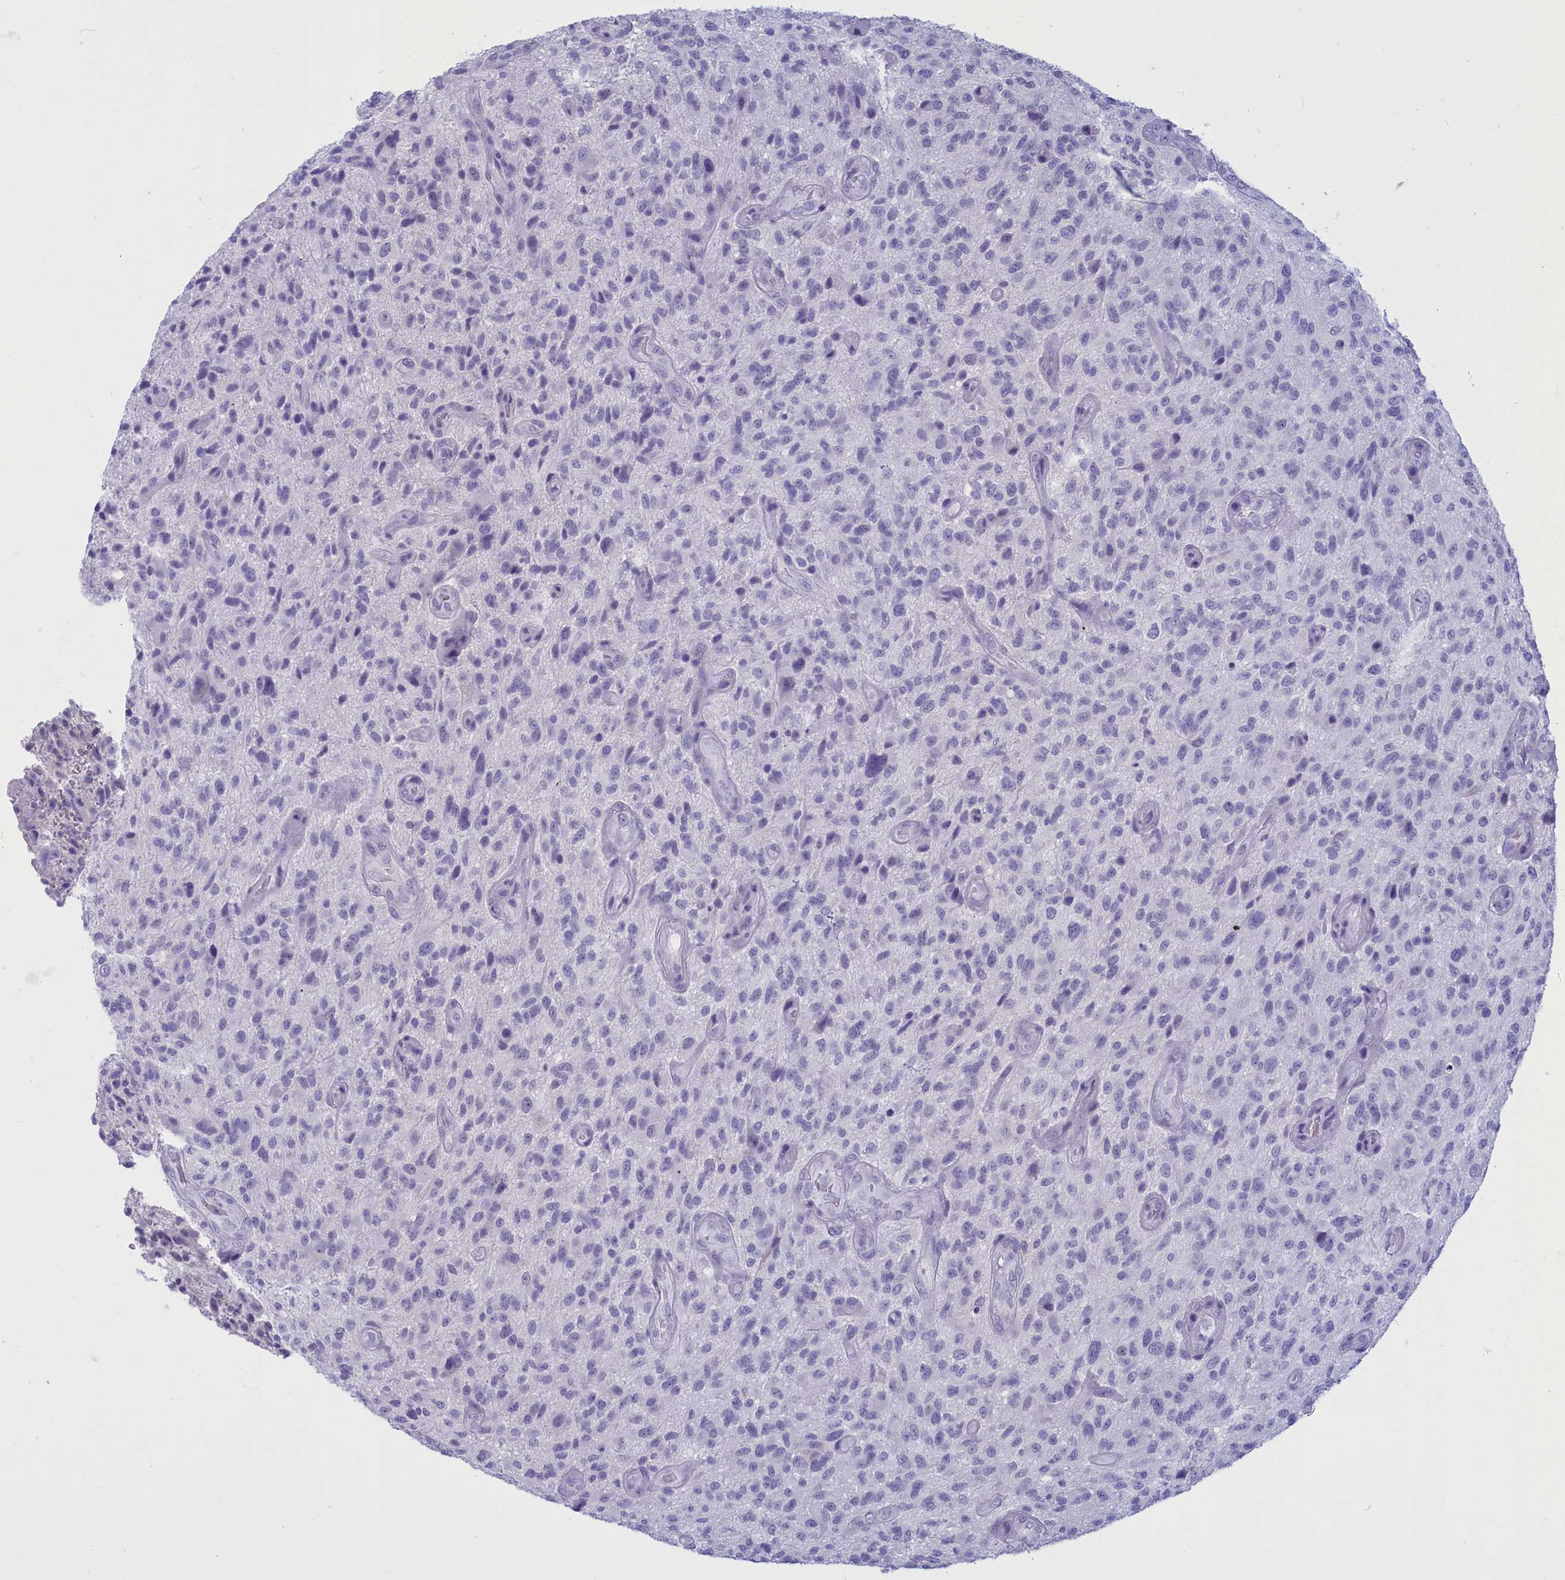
{"staining": {"intensity": "negative", "quantity": "none", "location": "none"}, "tissue": "glioma", "cell_type": "Tumor cells", "image_type": "cancer", "snomed": [{"axis": "morphology", "description": "Glioma, malignant, High grade"}, {"axis": "topography", "description": "Brain"}], "caption": "DAB immunohistochemical staining of malignant glioma (high-grade) displays no significant positivity in tumor cells.", "gene": "GAPDHS", "patient": {"sex": "male", "age": 47}}